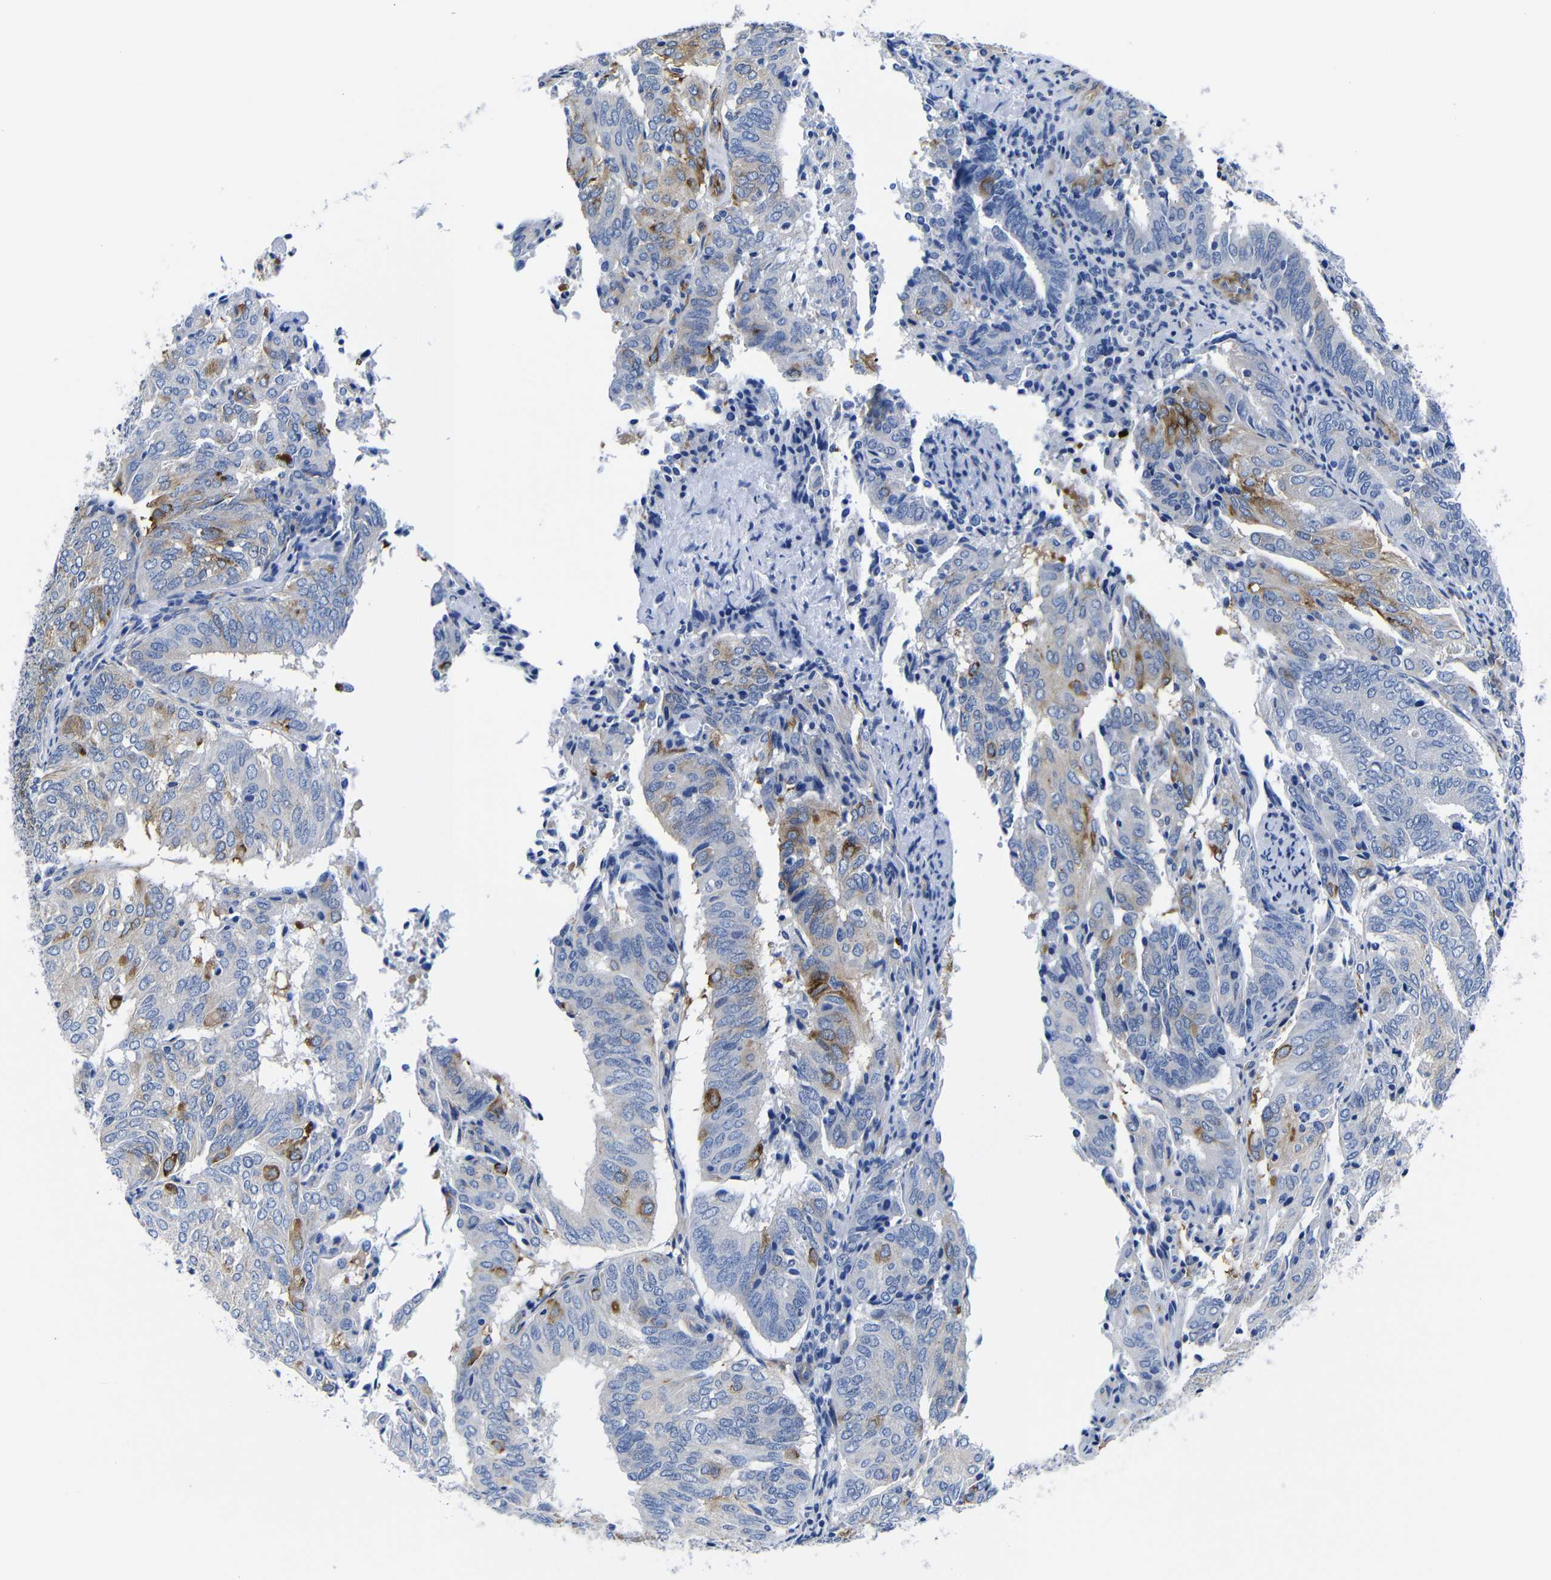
{"staining": {"intensity": "moderate", "quantity": "<25%", "location": "cytoplasmic/membranous"}, "tissue": "endometrial cancer", "cell_type": "Tumor cells", "image_type": "cancer", "snomed": [{"axis": "morphology", "description": "Adenocarcinoma, NOS"}, {"axis": "topography", "description": "Uterus"}], "caption": "Immunohistochemical staining of human endometrial cancer shows low levels of moderate cytoplasmic/membranous protein expression in approximately <25% of tumor cells. Ihc stains the protein in brown and the nuclei are stained blue.", "gene": "LRIG1", "patient": {"sex": "female", "age": 60}}